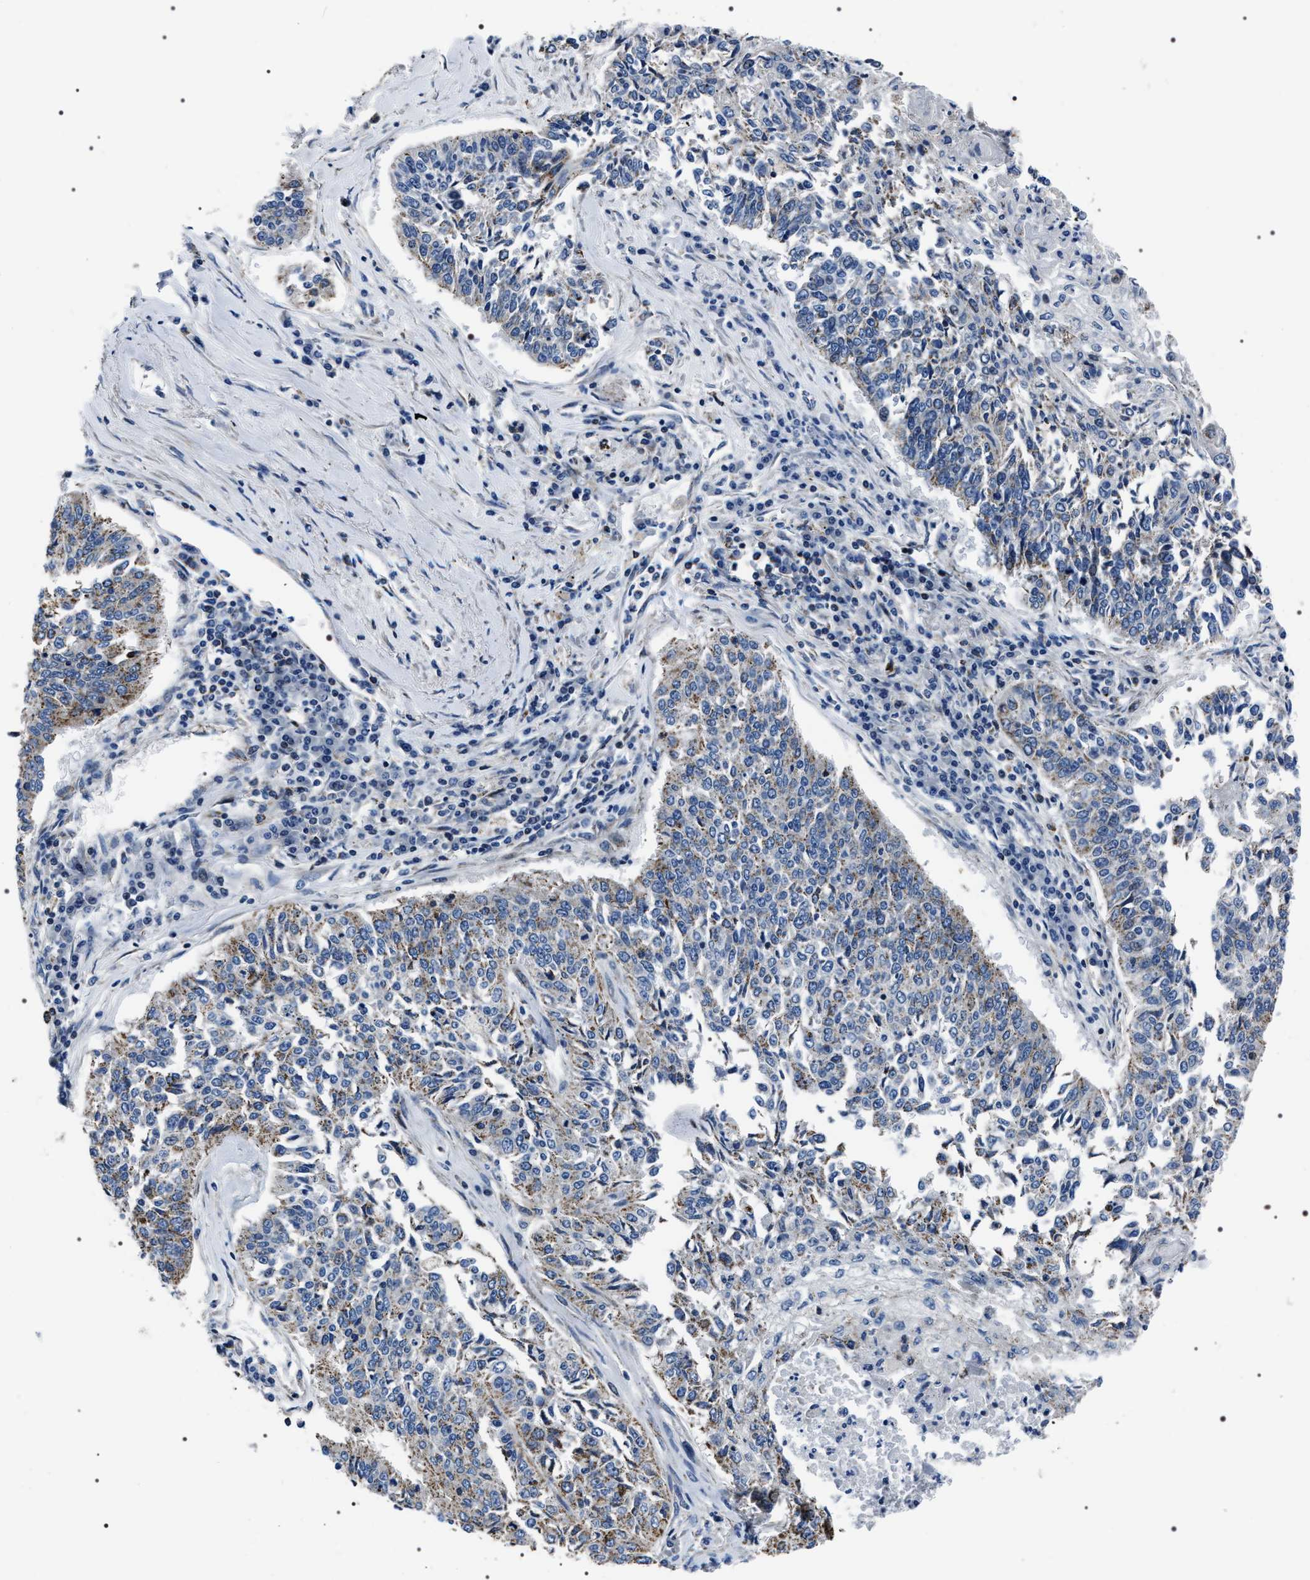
{"staining": {"intensity": "moderate", "quantity": "25%-75%", "location": "cytoplasmic/membranous"}, "tissue": "lung cancer", "cell_type": "Tumor cells", "image_type": "cancer", "snomed": [{"axis": "morphology", "description": "Normal tissue, NOS"}, {"axis": "morphology", "description": "Squamous cell carcinoma, NOS"}, {"axis": "topography", "description": "Cartilage tissue"}, {"axis": "topography", "description": "Bronchus"}, {"axis": "topography", "description": "Lung"}], "caption": "Immunohistochemistry (IHC) of lung cancer (squamous cell carcinoma) displays medium levels of moderate cytoplasmic/membranous expression in approximately 25%-75% of tumor cells.", "gene": "NTMT1", "patient": {"sex": "female", "age": 49}}